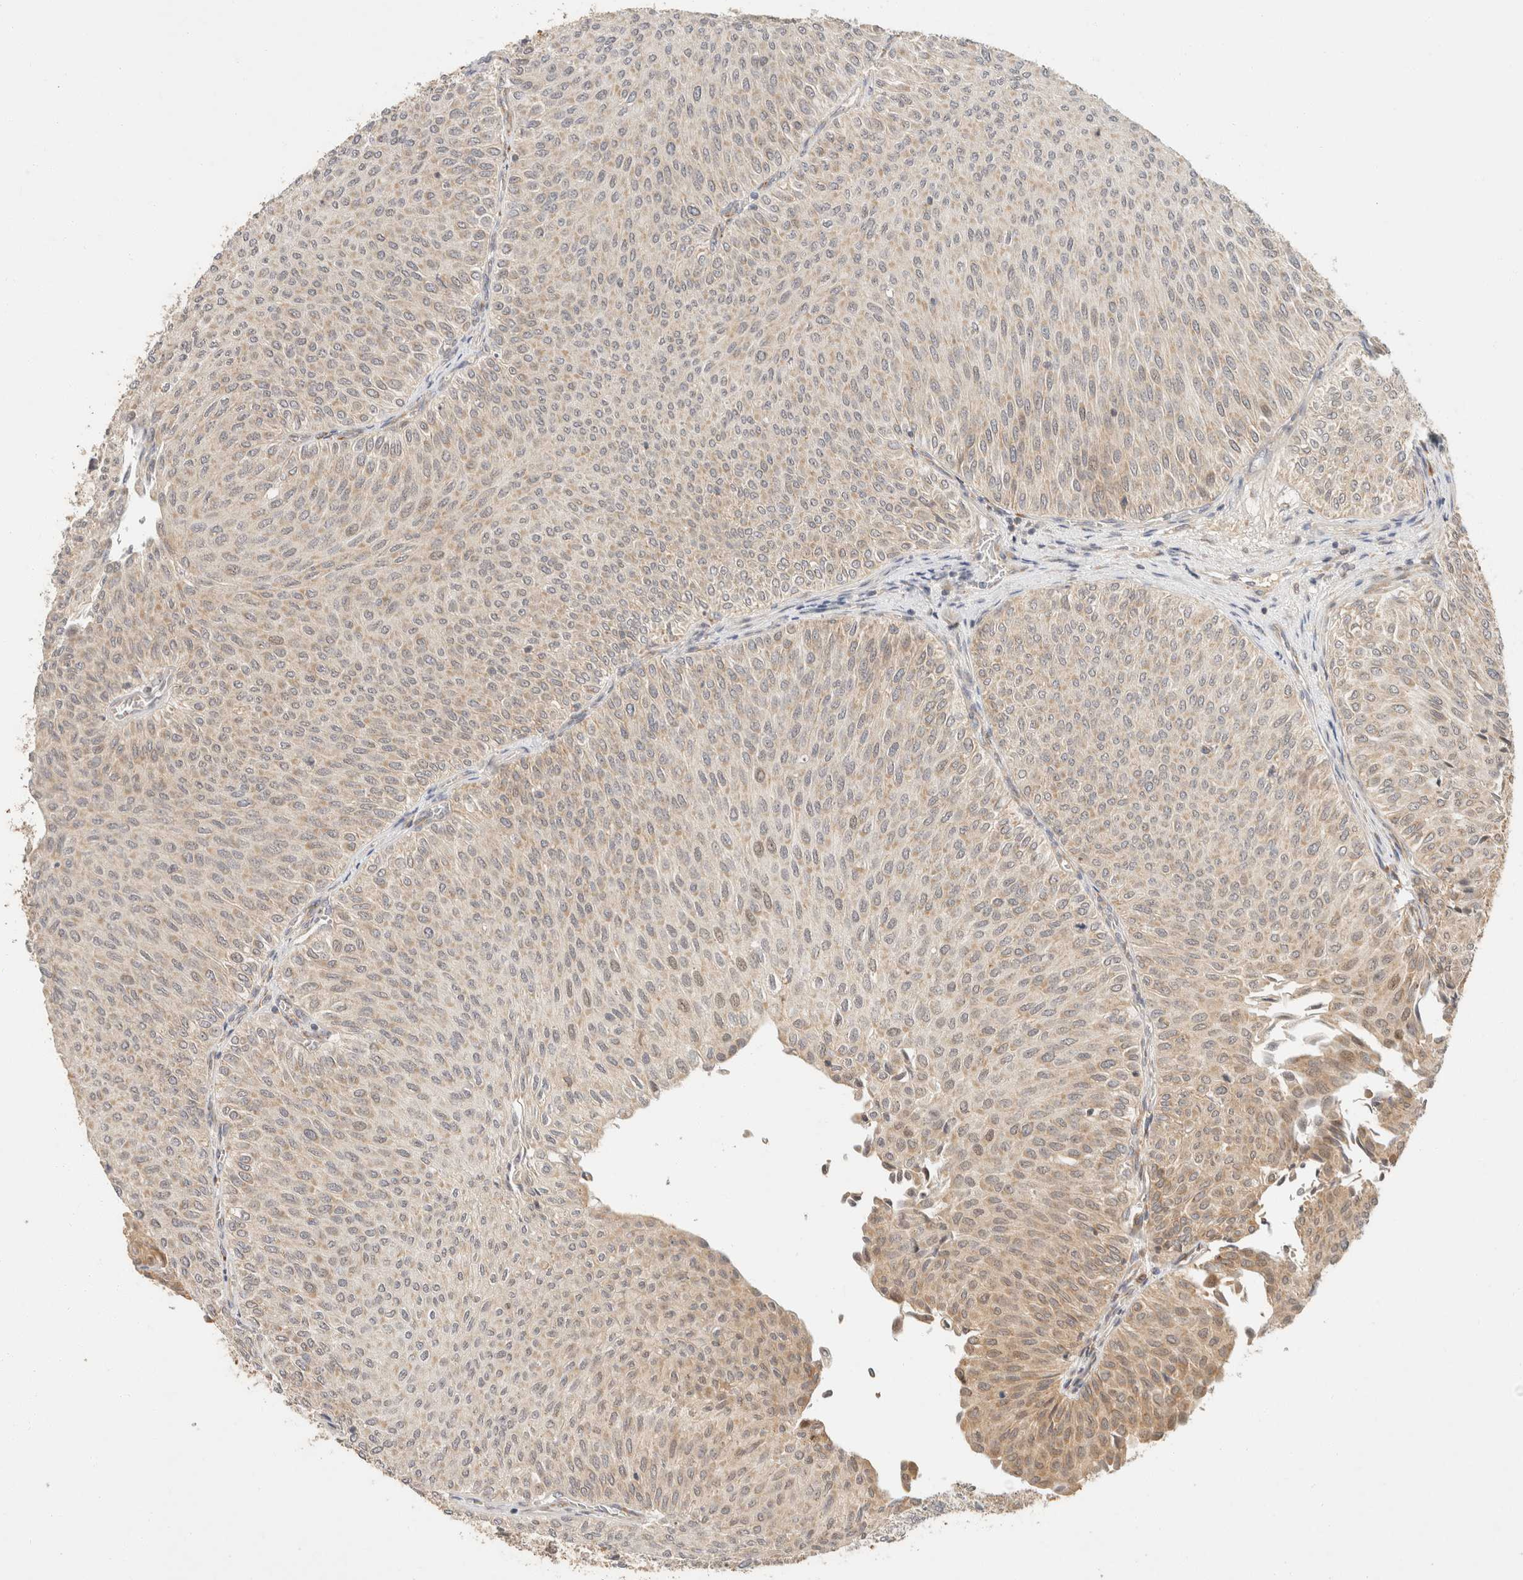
{"staining": {"intensity": "weak", "quantity": "<25%", "location": "cytoplasmic/membranous"}, "tissue": "urothelial cancer", "cell_type": "Tumor cells", "image_type": "cancer", "snomed": [{"axis": "morphology", "description": "Urothelial carcinoma, Low grade"}, {"axis": "topography", "description": "Urinary bladder"}], "caption": "High power microscopy photomicrograph of an IHC micrograph of low-grade urothelial carcinoma, revealing no significant expression in tumor cells. The staining is performed using DAB brown chromogen with nuclei counter-stained in using hematoxylin.", "gene": "TACC1", "patient": {"sex": "male", "age": 78}}